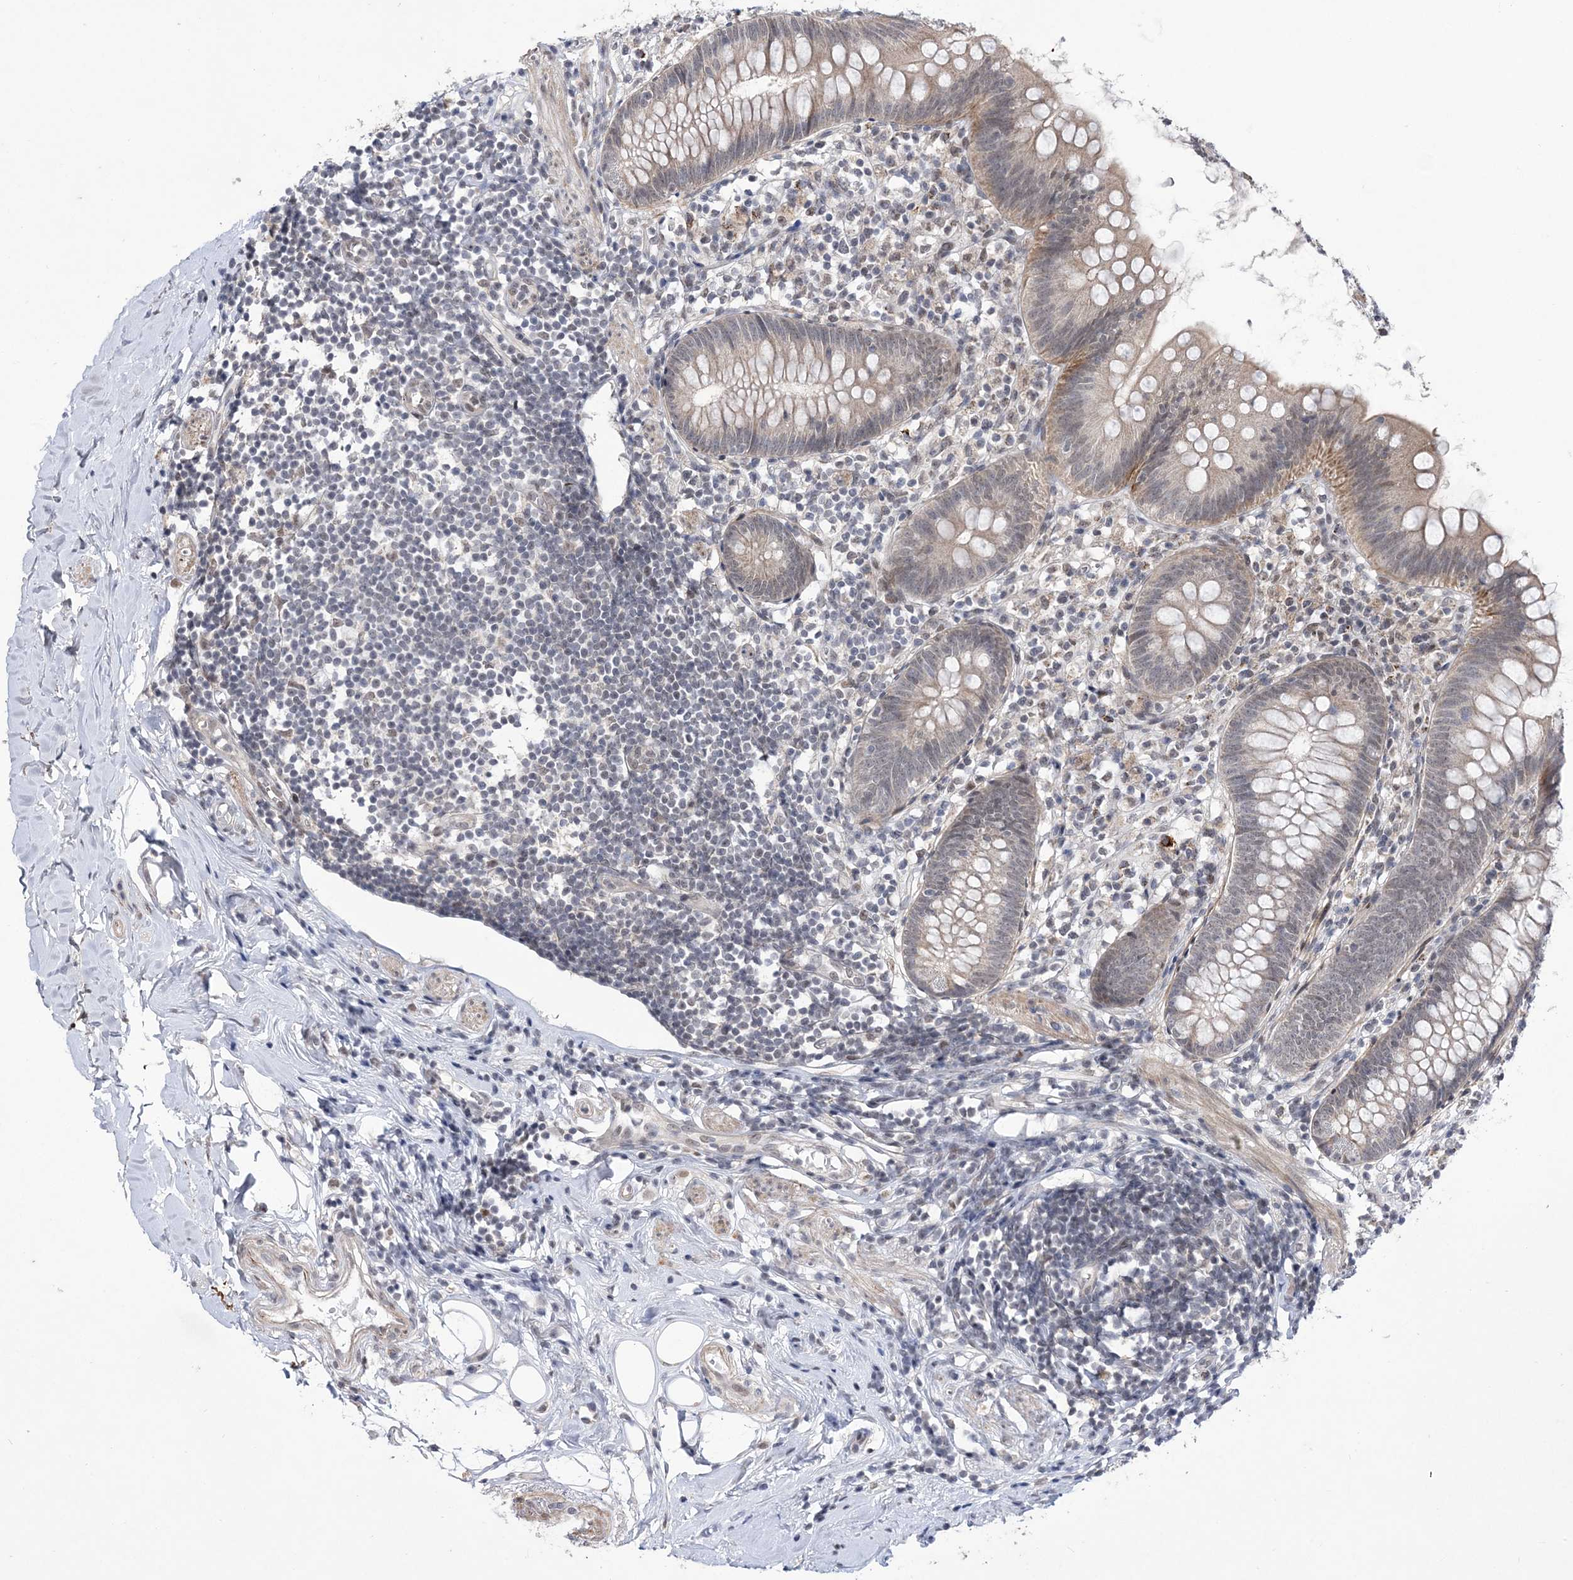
{"staining": {"intensity": "moderate", "quantity": "<25%", "location": "cytoplasmic/membranous"}, "tissue": "appendix", "cell_type": "Glandular cells", "image_type": "normal", "snomed": [{"axis": "morphology", "description": "Normal tissue, NOS"}, {"axis": "topography", "description": "Appendix"}], "caption": "Protein staining reveals moderate cytoplasmic/membranous expression in approximately <25% of glandular cells in unremarkable appendix.", "gene": "BOD1L1", "patient": {"sex": "female", "age": 62}}